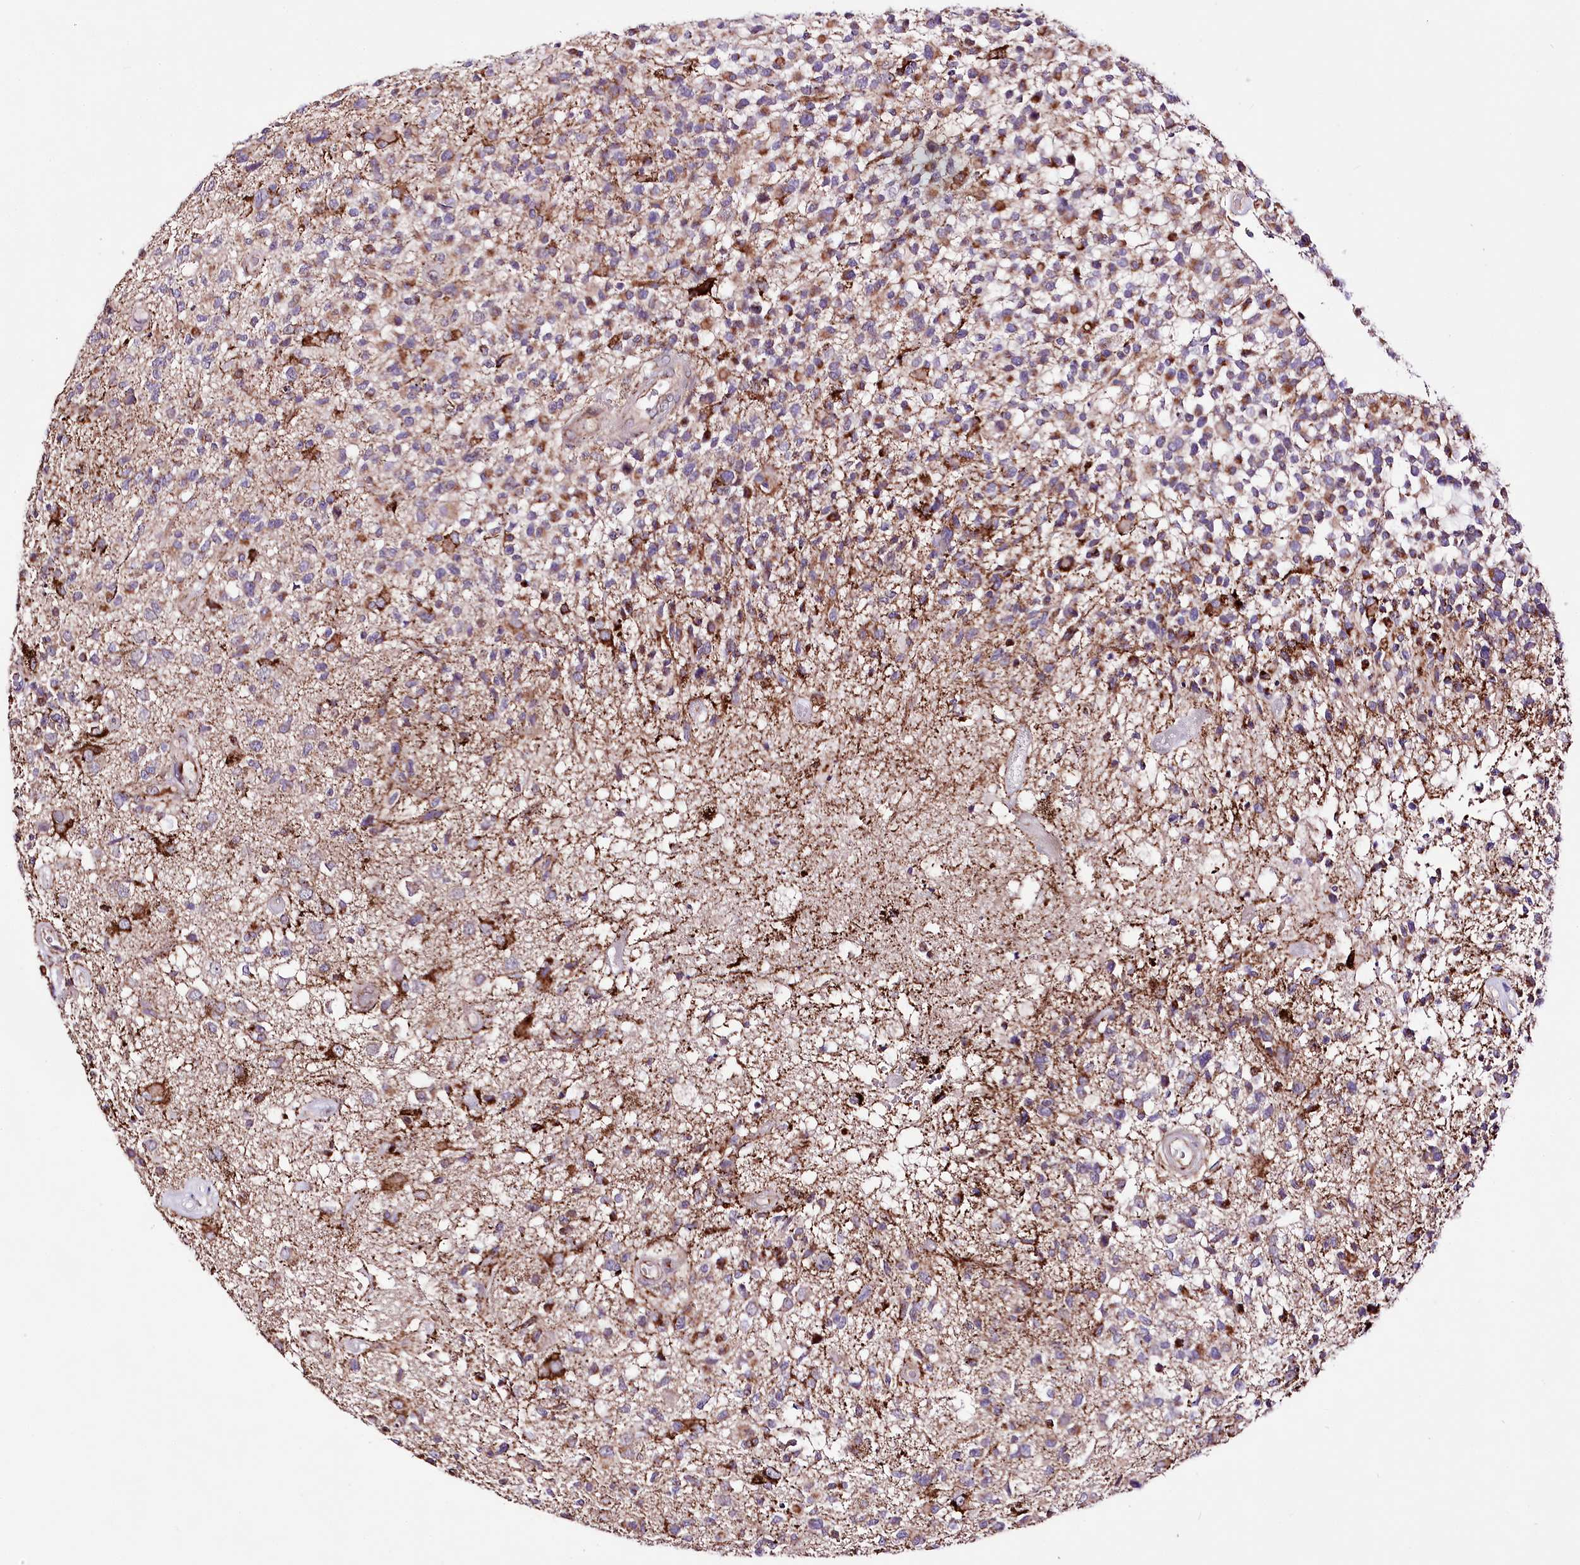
{"staining": {"intensity": "moderate", "quantity": "<25%", "location": "cytoplasmic/membranous"}, "tissue": "glioma", "cell_type": "Tumor cells", "image_type": "cancer", "snomed": [{"axis": "morphology", "description": "Glioma, malignant, High grade"}, {"axis": "morphology", "description": "Glioblastoma, NOS"}, {"axis": "topography", "description": "Brain"}], "caption": "Tumor cells display low levels of moderate cytoplasmic/membranous positivity in approximately <25% of cells in glioma. (DAB (3,3'-diaminobenzidine) IHC, brown staining for protein, blue staining for nuclei).", "gene": "ATE1", "patient": {"sex": "male", "age": 60}}